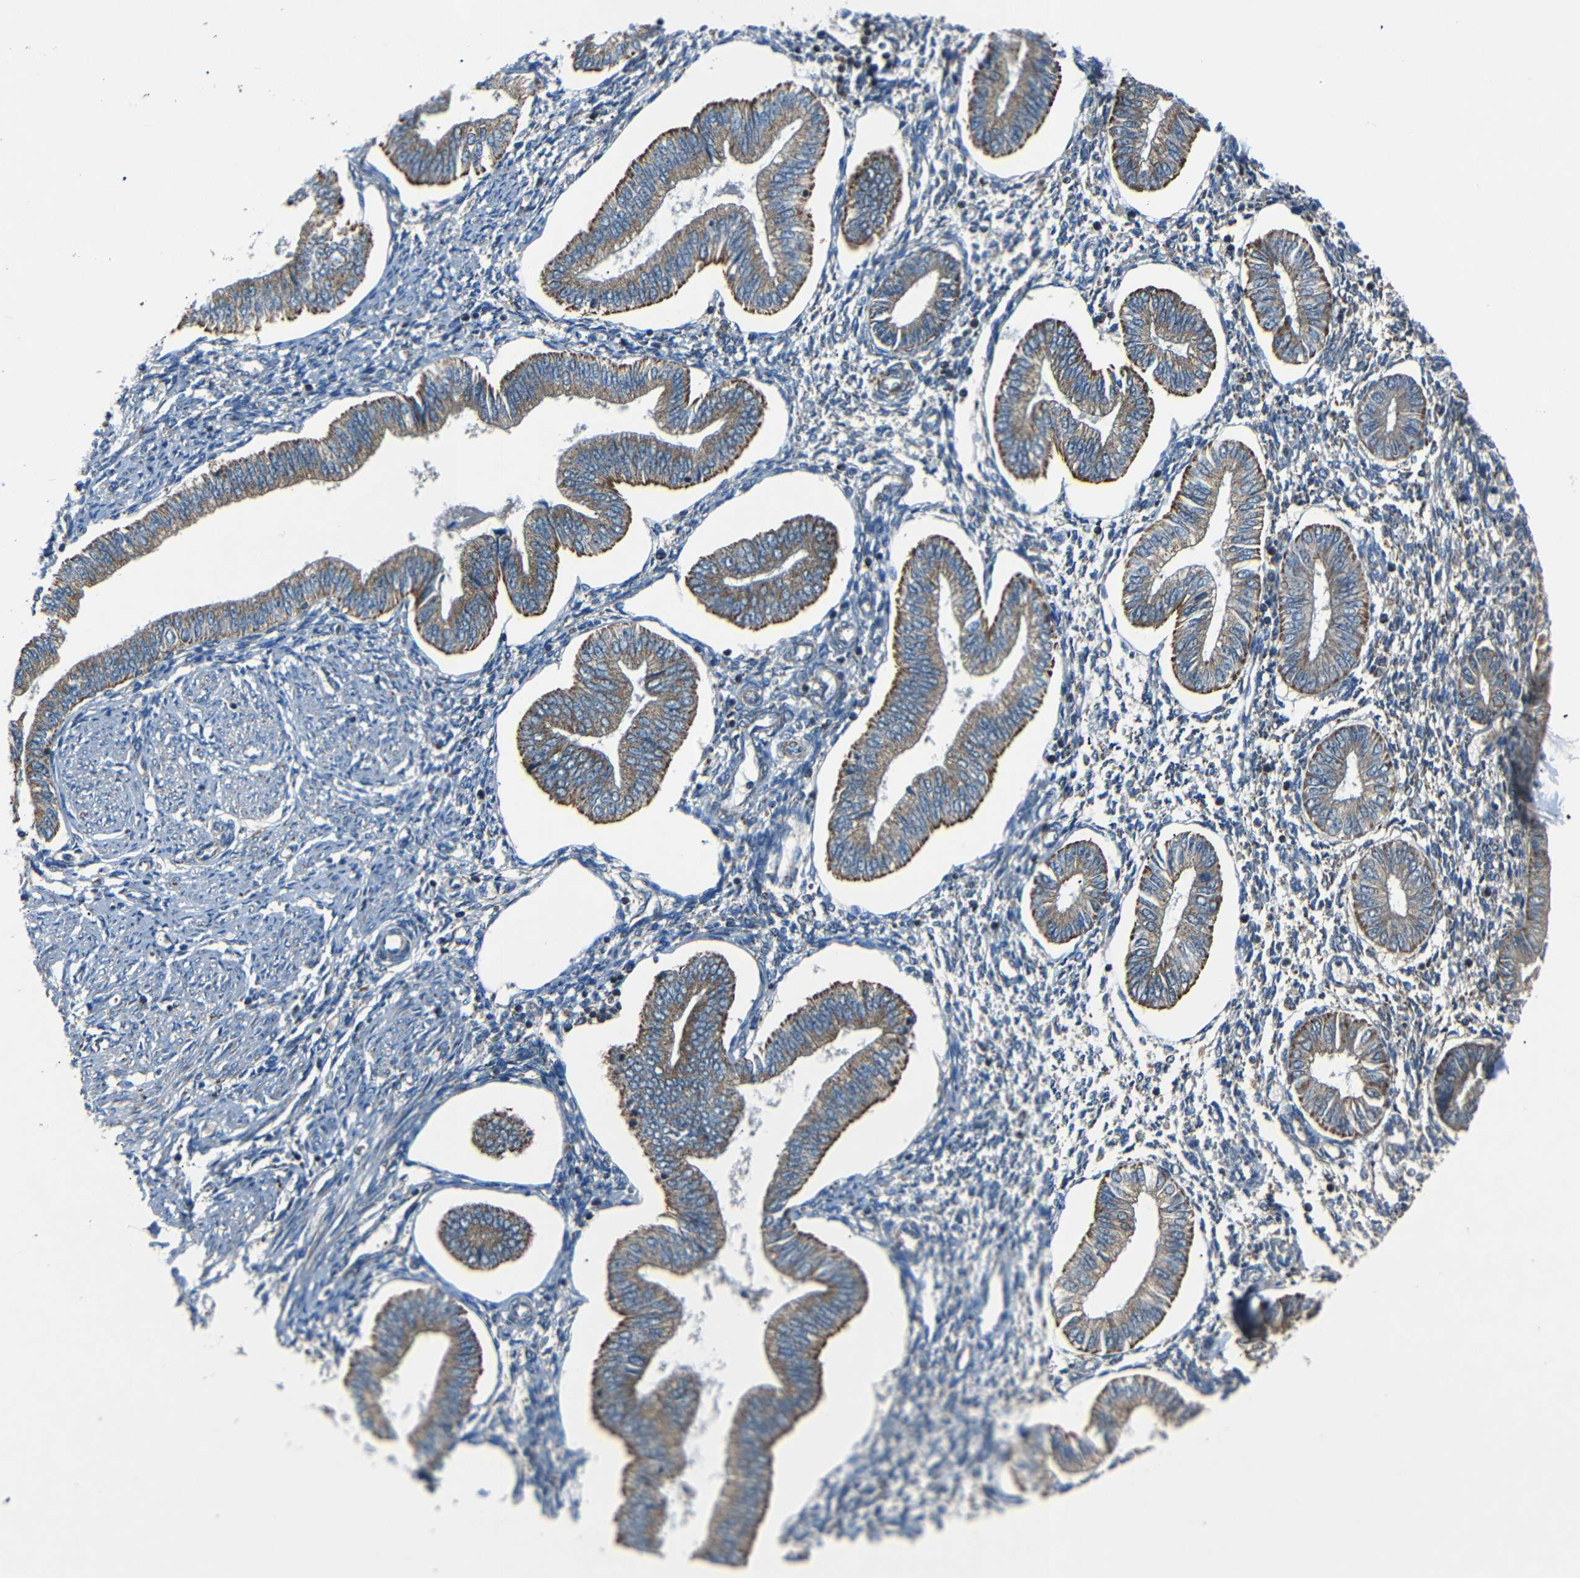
{"staining": {"intensity": "weak", "quantity": "<25%", "location": "cytoplasmic/membranous"}, "tissue": "endometrium", "cell_type": "Cells in endometrial stroma", "image_type": "normal", "snomed": [{"axis": "morphology", "description": "Normal tissue, NOS"}, {"axis": "topography", "description": "Endometrium"}], "caption": "The immunohistochemistry histopathology image has no significant positivity in cells in endometrial stroma of endometrium.", "gene": "NETO2", "patient": {"sex": "female", "age": 50}}